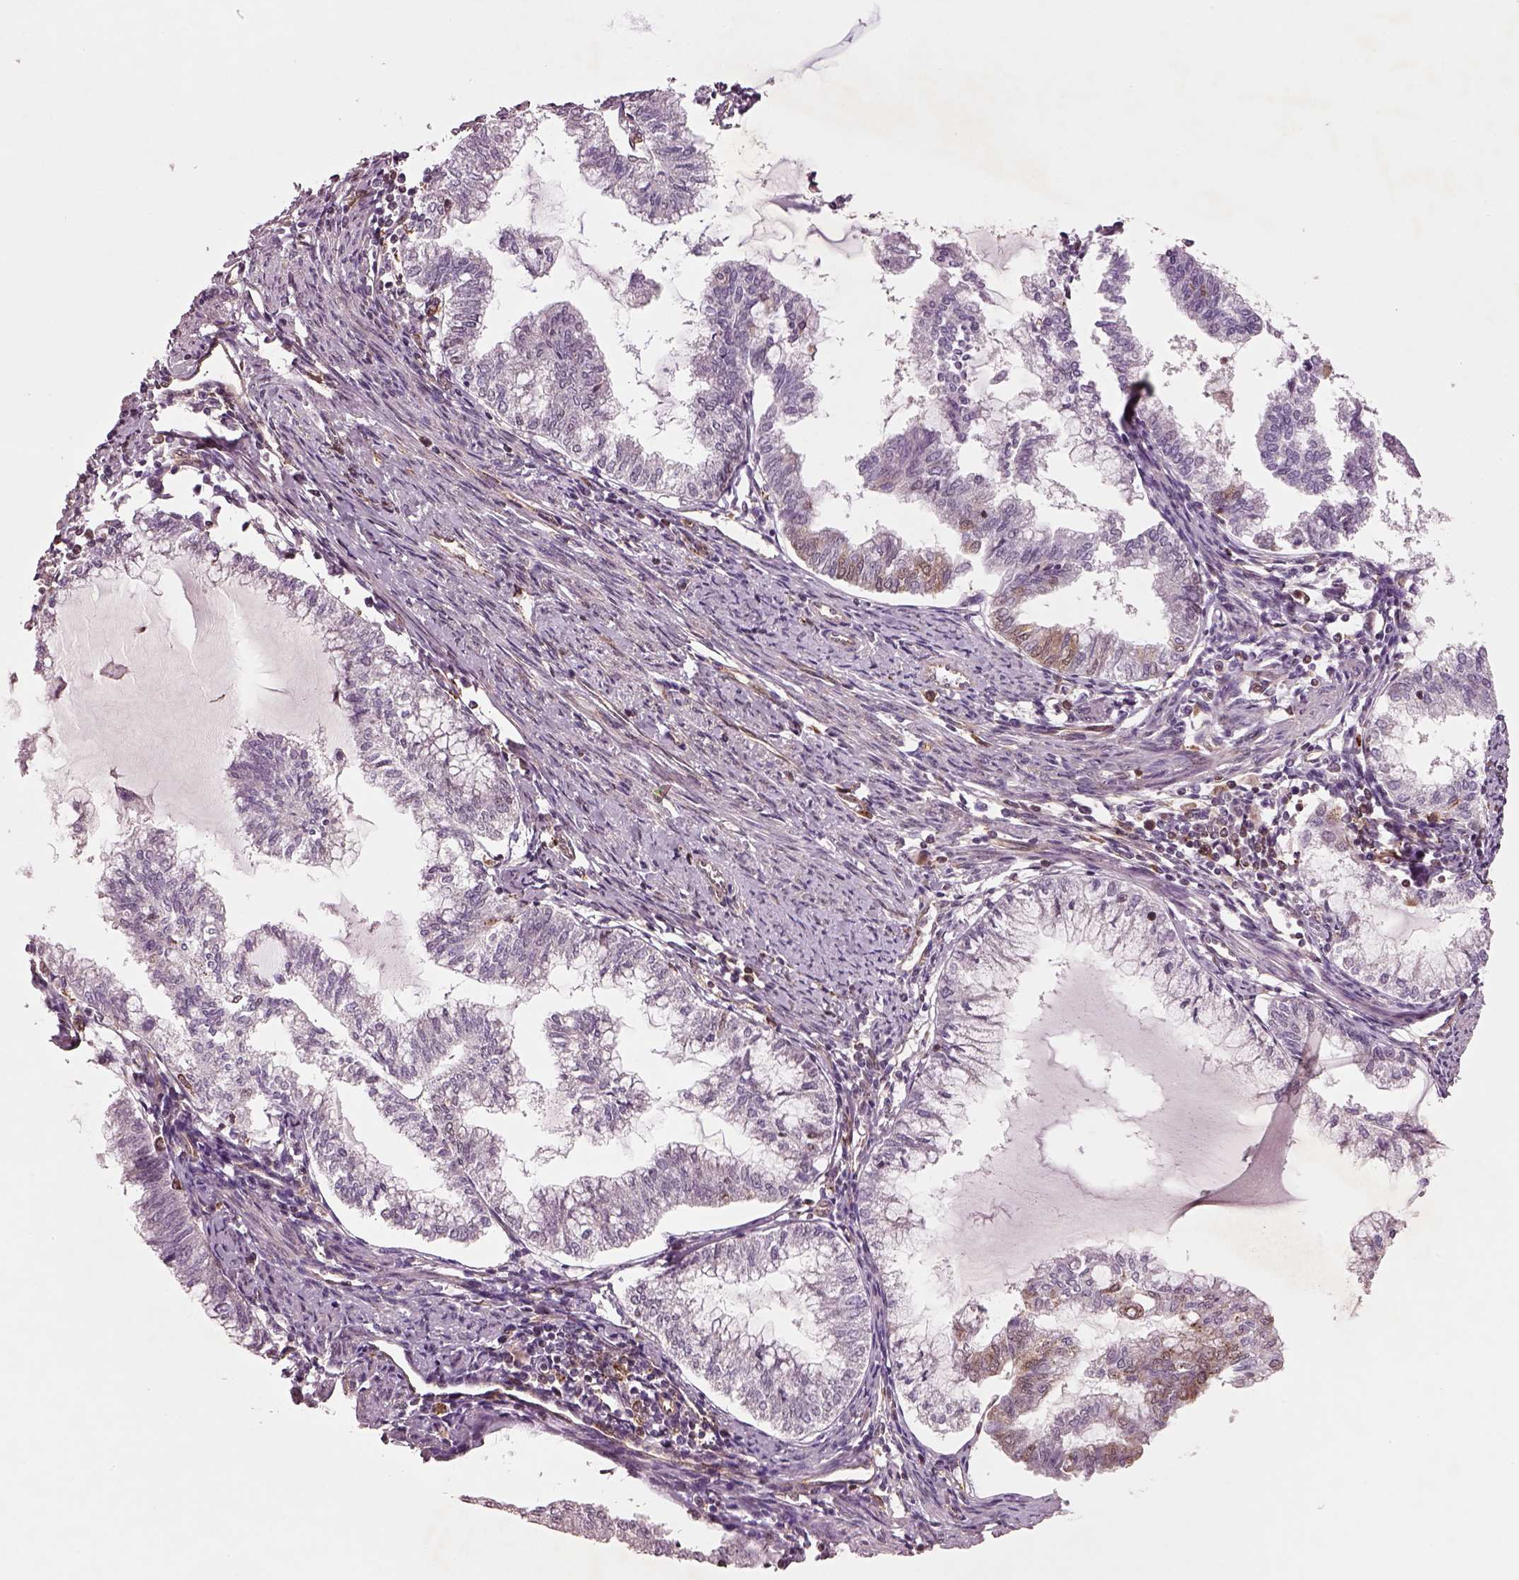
{"staining": {"intensity": "moderate", "quantity": "<25%", "location": "cytoplasmic/membranous"}, "tissue": "endometrial cancer", "cell_type": "Tumor cells", "image_type": "cancer", "snomed": [{"axis": "morphology", "description": "Adenocarcinoma, NOS"}, {"axis": "topography", "description": "Endometrium"}], "caption": "Approximately <25% of tumor cells in endometrial cancer exhibit moderate cytoplasmic/membranous protein positivity as visualized by brown immunohistochemical staining.", "gene": "WASHC2A", "patient": {"sex": "female", "age": 79}}